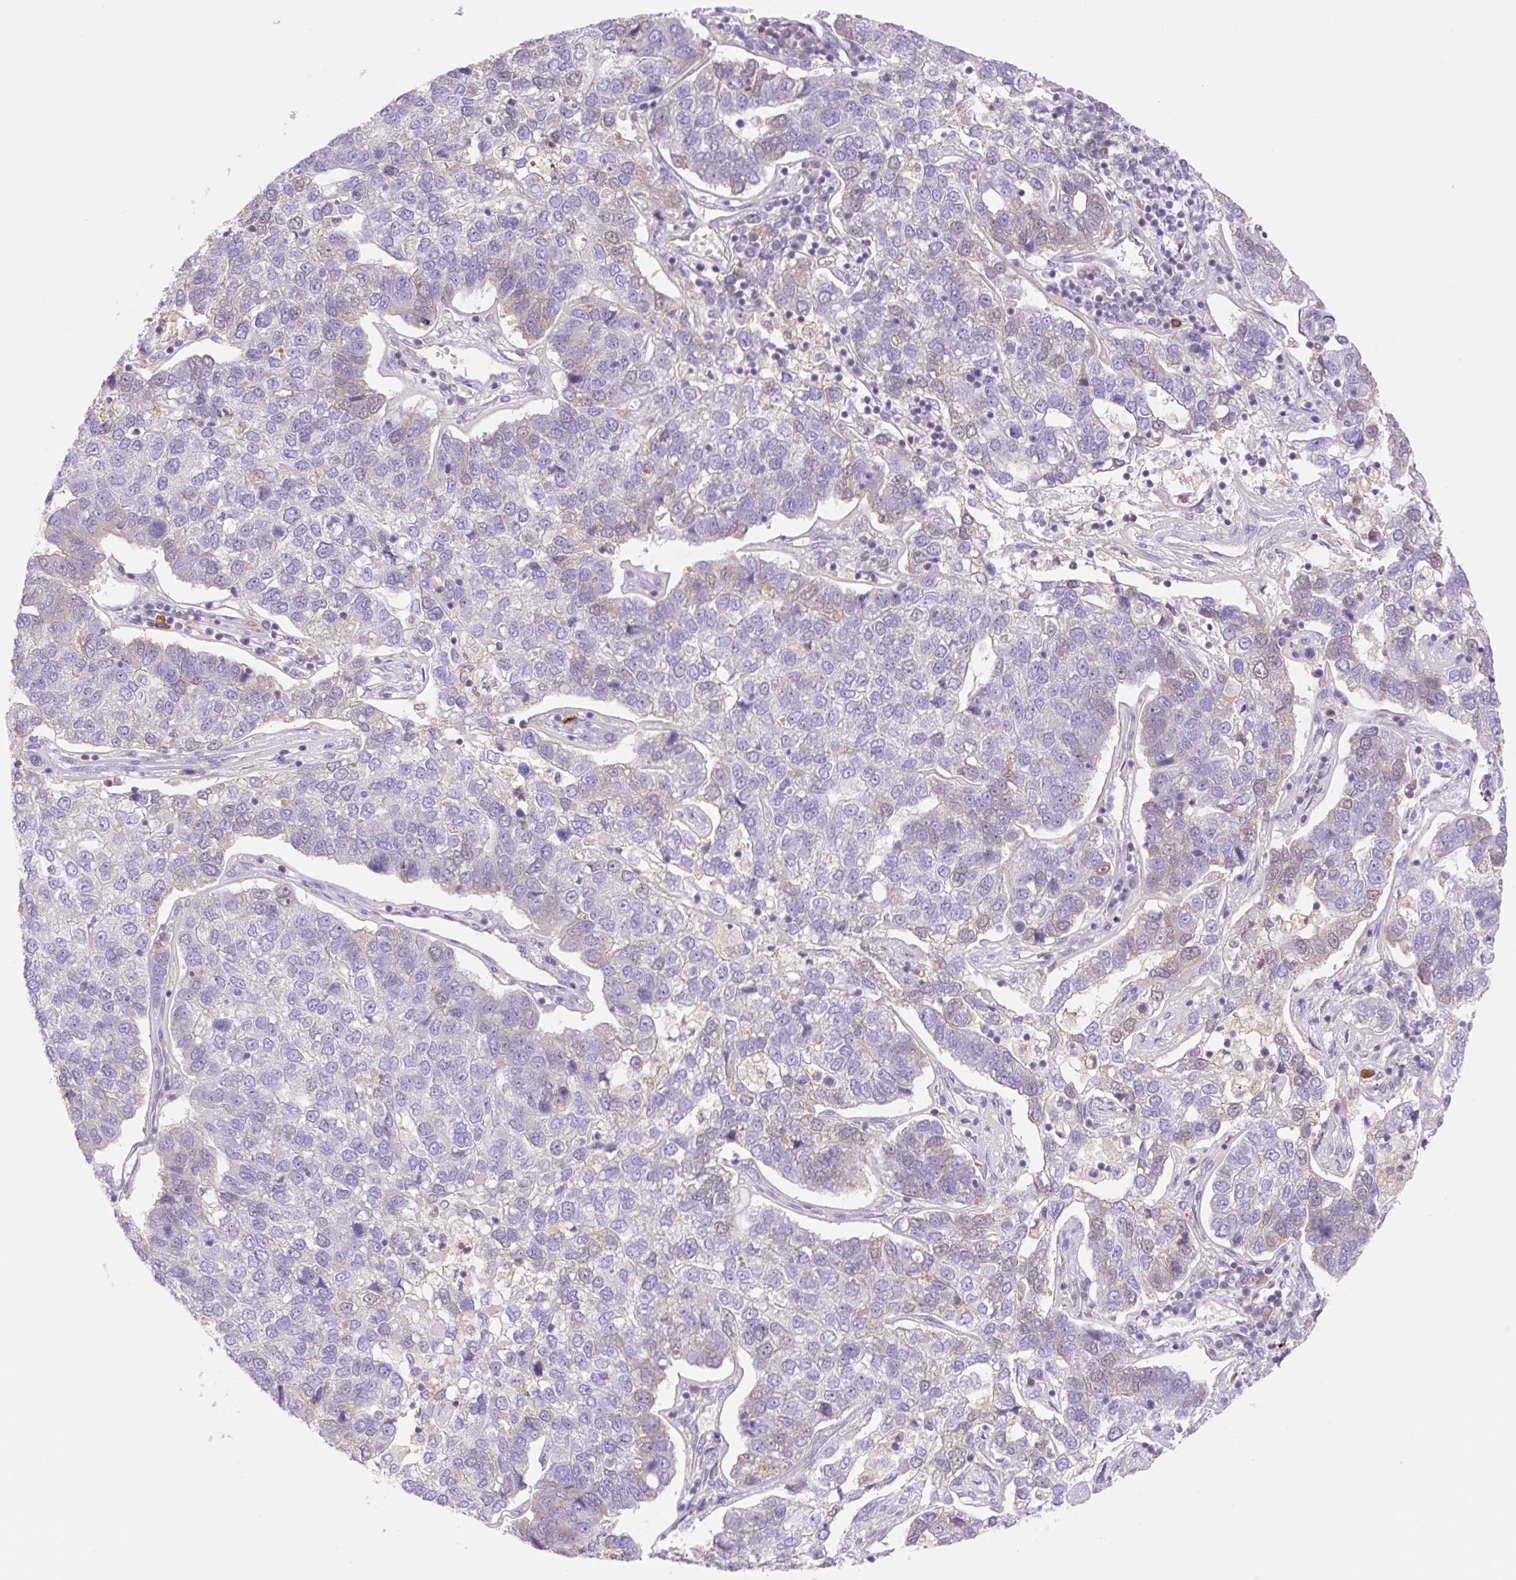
{"staining": {"intensity": "weak", "quantity": "<25%", "location": "cytoplasmic/membranous"}, "tissue": "pancreatic cancer", "cell_type": "Tumor cells", "image_type": "cancer", "snomed": [{"axis": "morphology", "description": "Adenocarcinoma, NOS"}, {"axis": "topography", "description": "Pancreas"}], "caption": "This is an immunohistochemistry (IHC) micrograph of human pancreatic cancer. There is no positivity in tumor cells.", "gene": "DENND5A", "patient": {"sex": "female", "age": 61}}